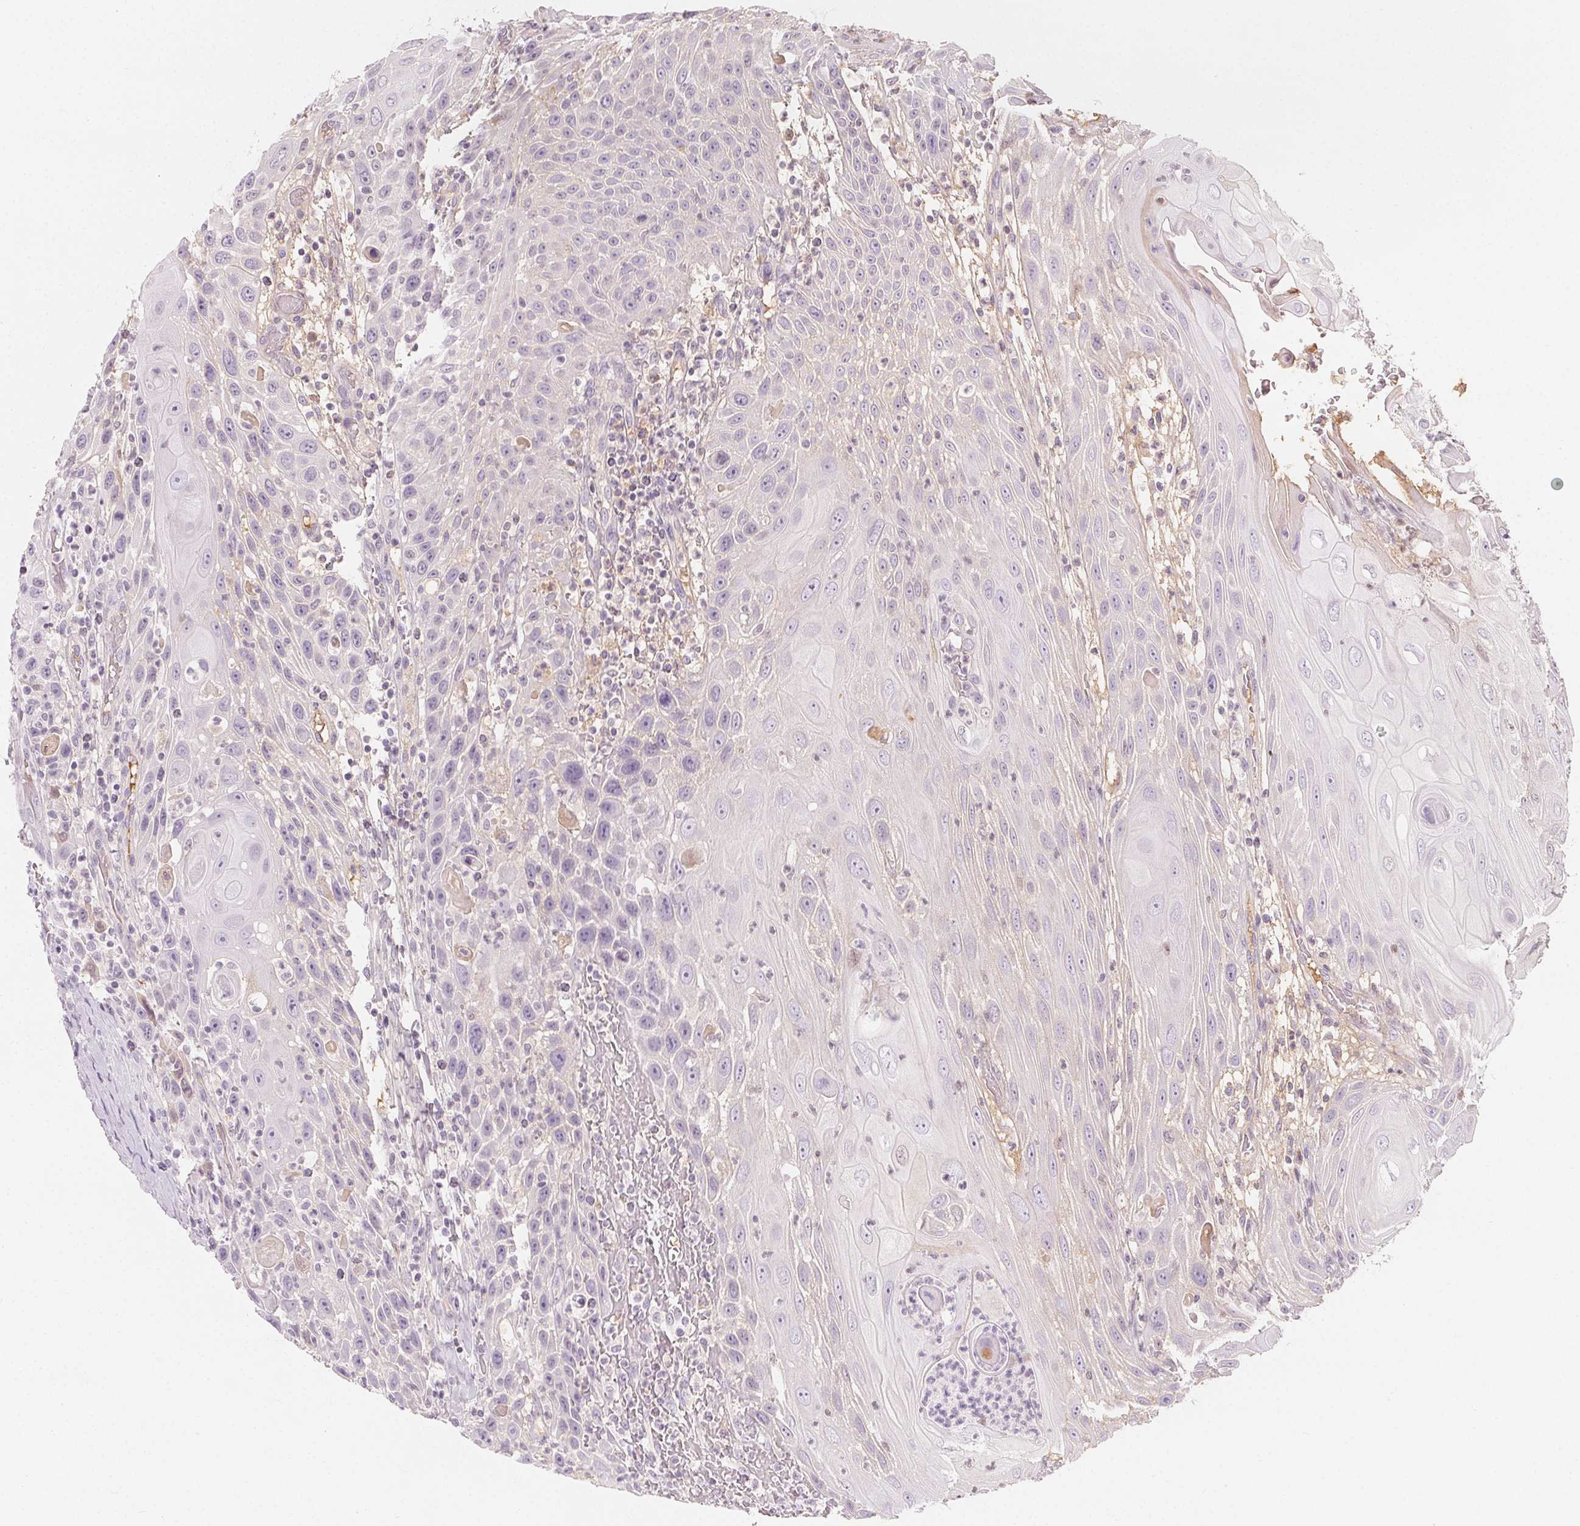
{"staining": {"intensity": "negative", "quantity": "none", "location": "none"}, "tissue": "head and neck cancer", "cell_type": "Tumor cells", "image_type": "cancer", "snomed": [{"axis": "morphology", "description": "Squamous cell carcinoma, NOS"}, {"axis": "topography", "description": "Head-Neck"}], "caption": "Protein analysis of head and neck cancer (squamous cell carcinoma) demonstrates no significant staining in tumor cells.", "gene": "AFM", "patient": {"sex": "male", "age": 69}}